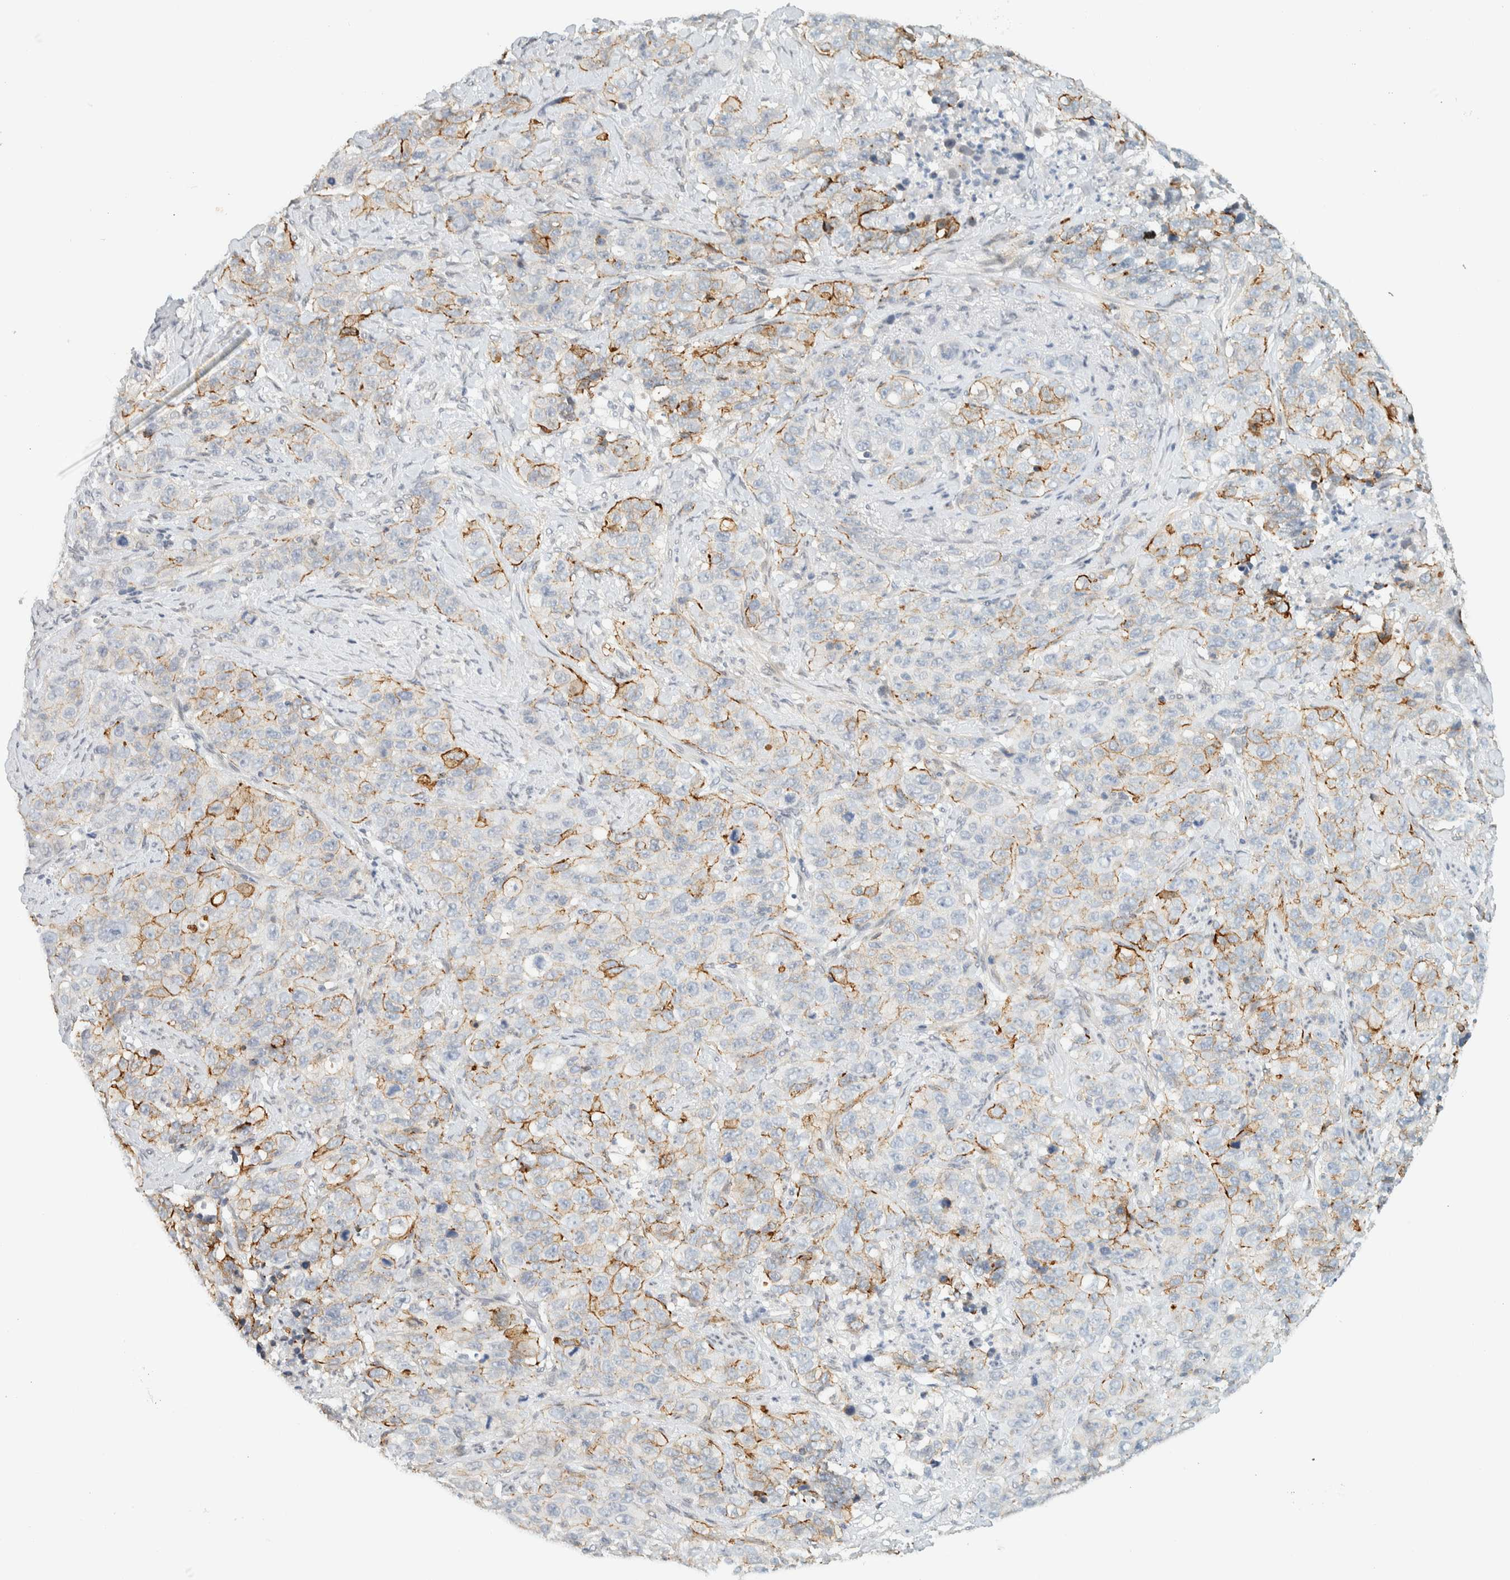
{"staining": {"intensity": "moderate", "quantity": "<25%", "location": "cytoplasmic/membranous"}, "tissue": "stomach cancer", "cell_type": "Tumor cells", "image_type": "cancer", "snomed": [{"axis": "morphology", "description": "Adenocarcinoma, NOS"}, {"axis": "topography", "description": "Stomach"}], "caption": "Immunohistochemical staining of stomach cancer shows low levels of moderate cytoplasmic/membranous expression in approximately <25% of tumor cells. (DAB IHC with brightfield microscopy, high magnification).", "gene": "C1QTNF12", "patient": {"sex": "male", "age": 48}}